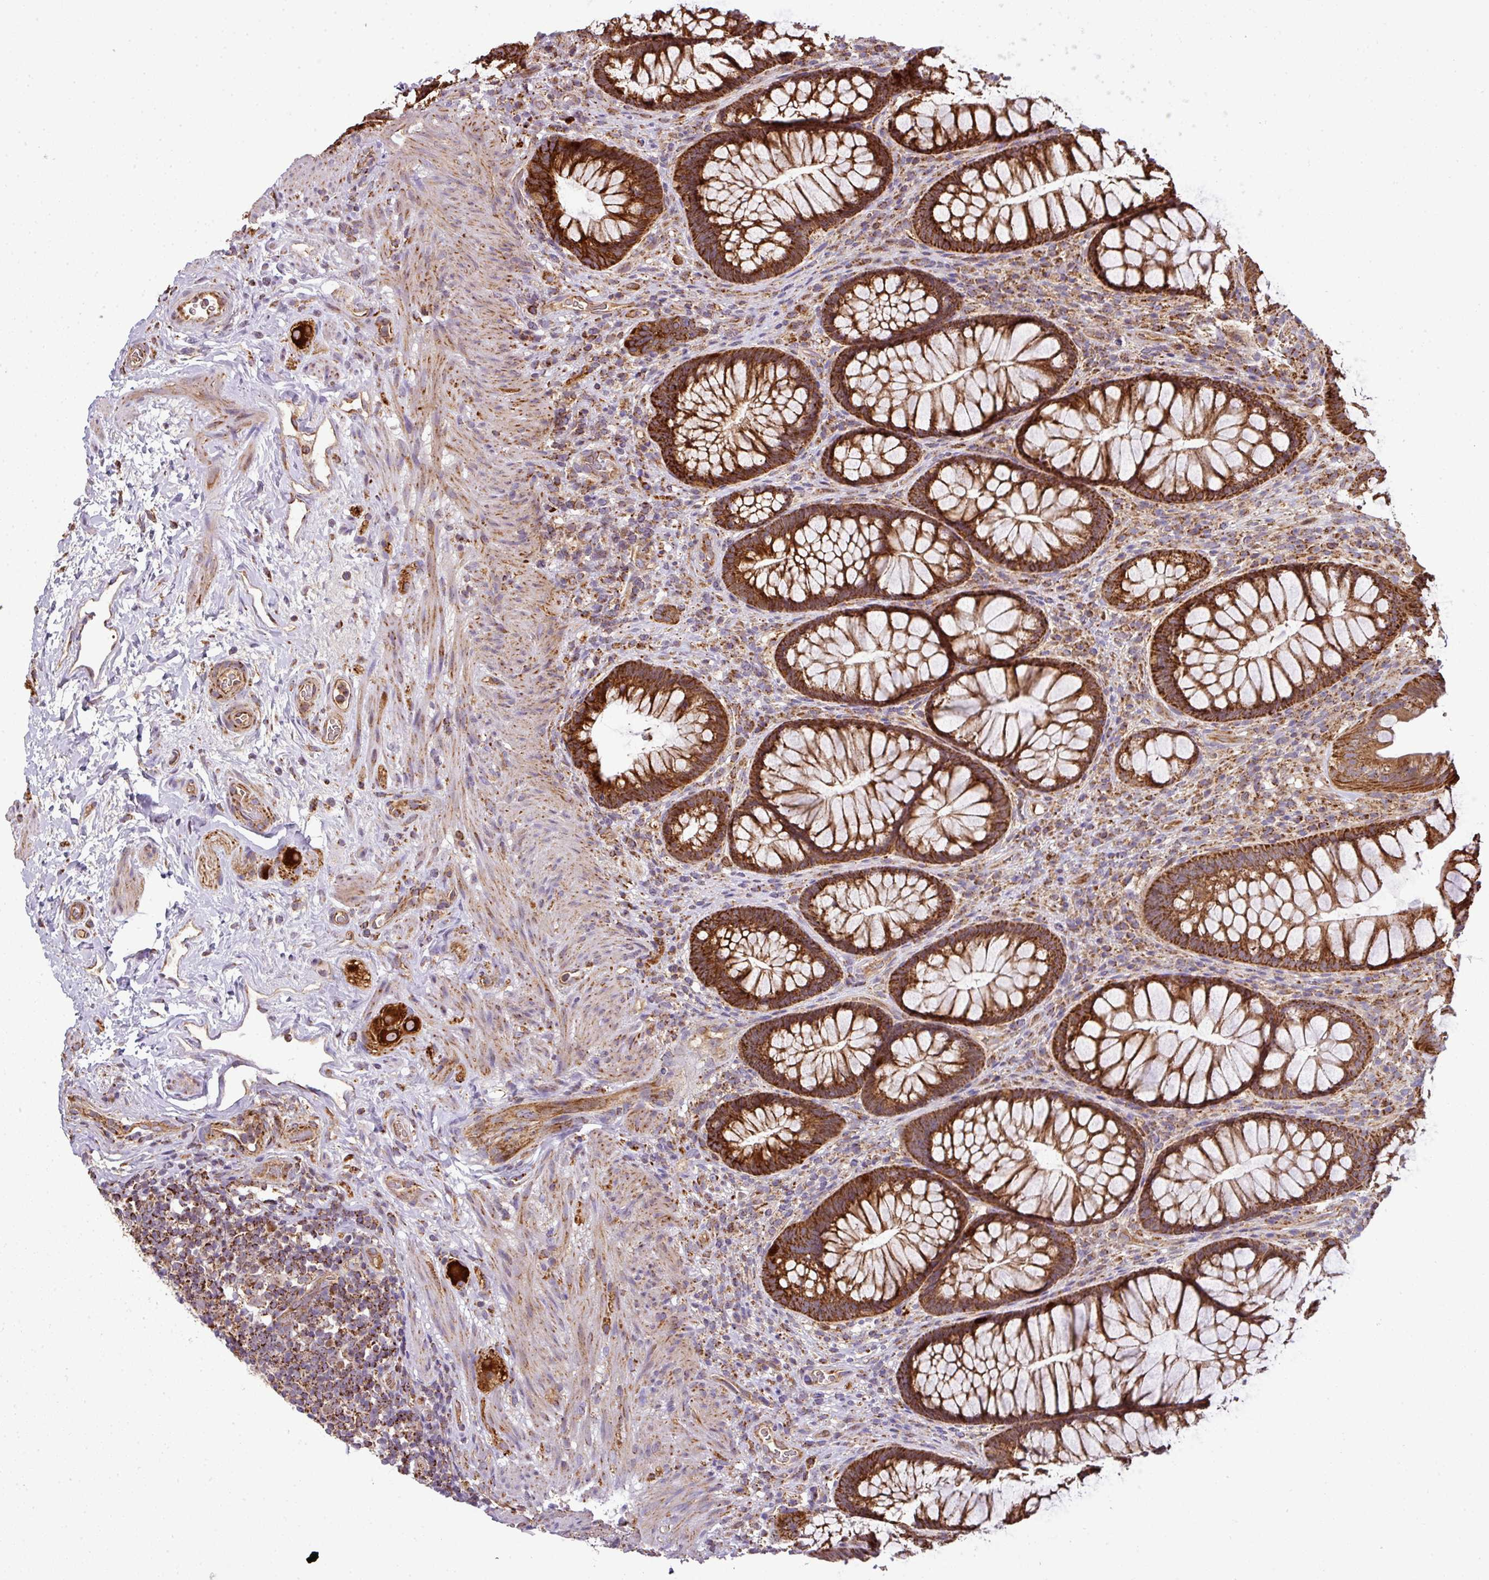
{"staining": {"intensity": "strong", "quantity": ">75%", "location": "cytoplasmic/membranous"}, "tissue": "rectum", "cell_type": "Glandular cells", "image_type": "normal", "snomed": [{"axis": "morphology", "description": "Normal tissue, NOS"}, {"axis": "topography", "description": "Rectum"}], "caption": "This histopathology image displays IHC staining of normal rectum, with high strong cytoplasmic/membranous positivity in about >75% of glandular cells.", "gene": "PRELID3B", "patient": {"sex": "male", "age": 53}}